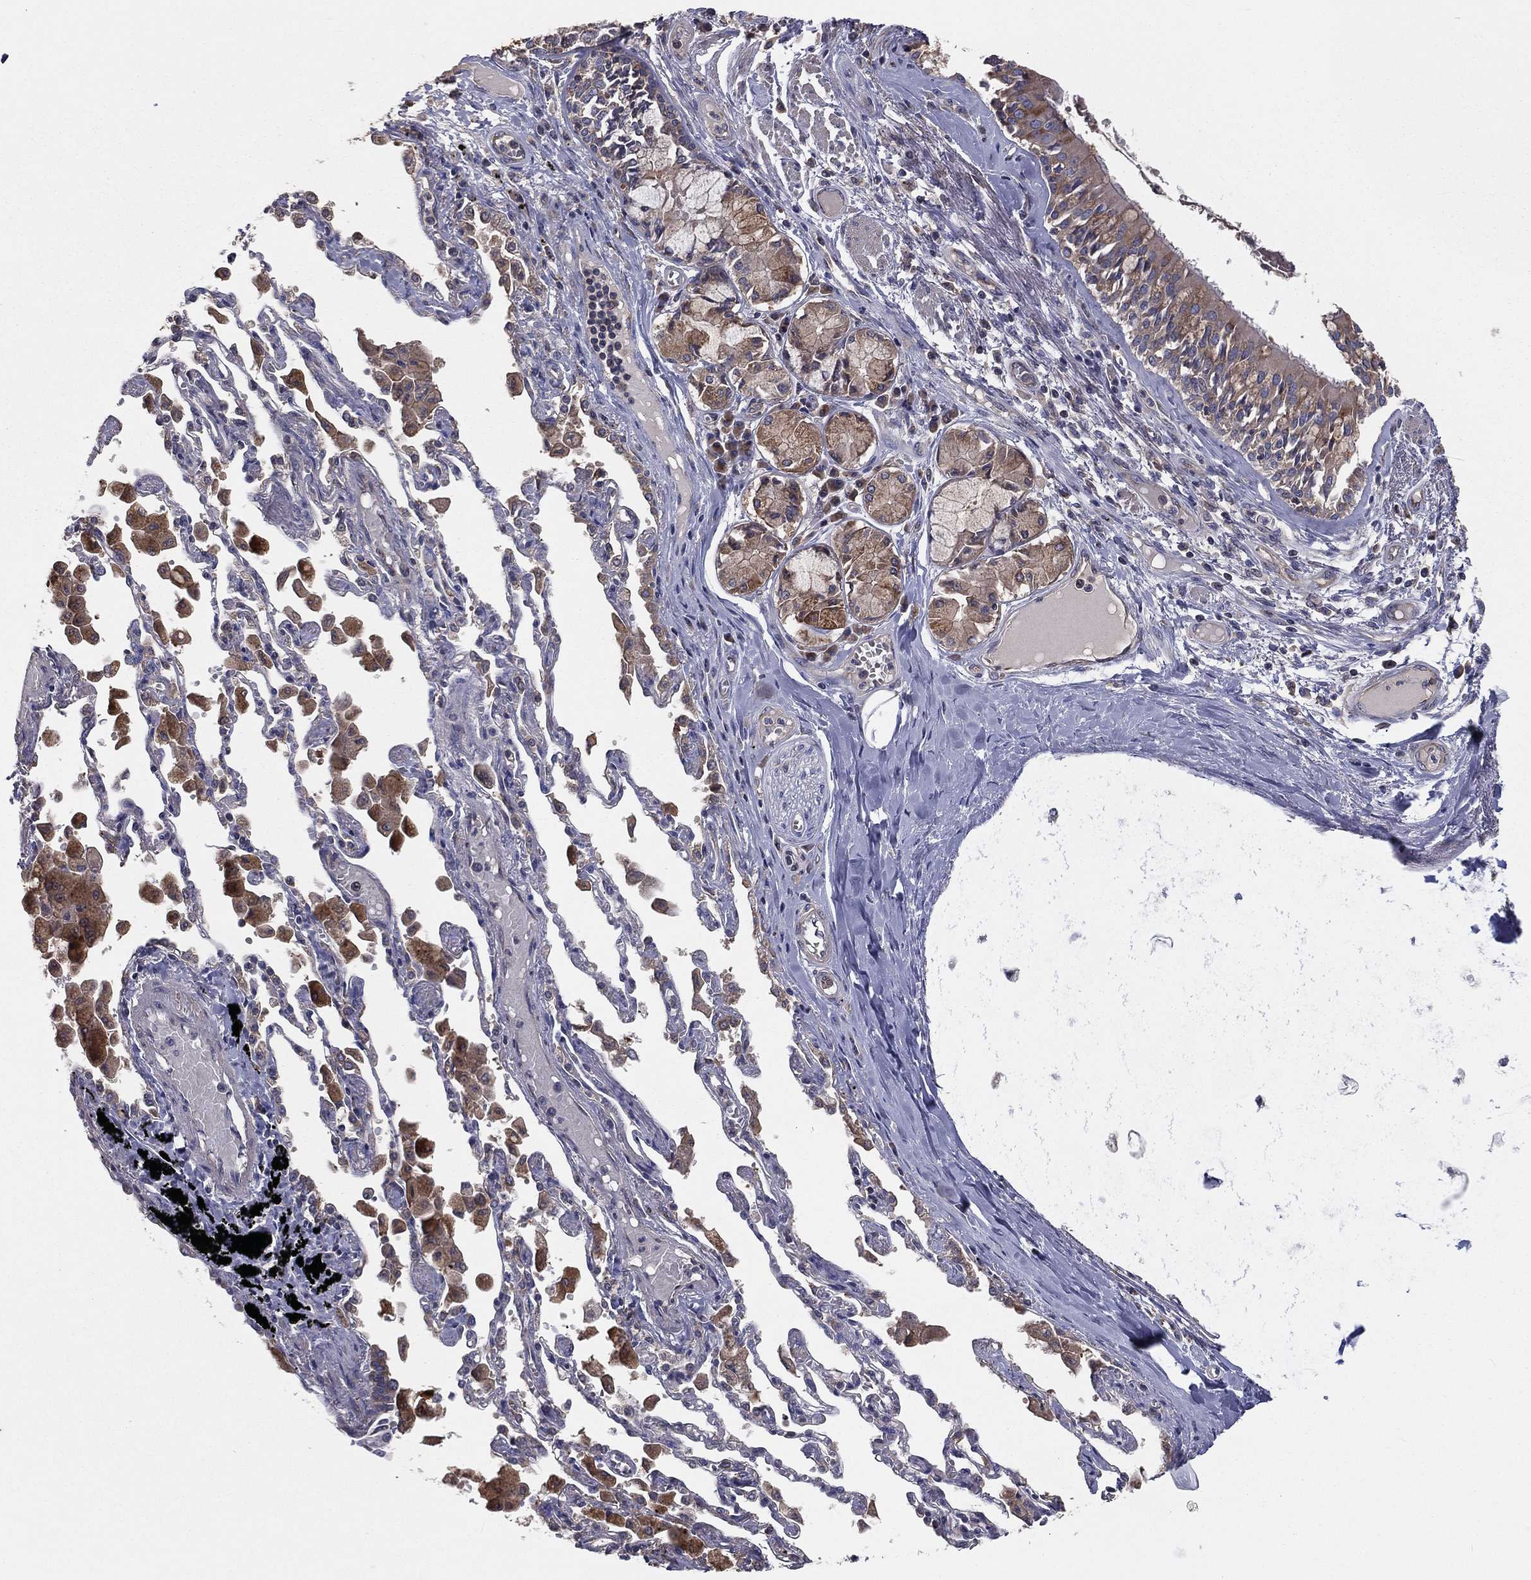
{"staining": {"intensity": "strong", "quantity": ">75%", "location": "cytoplasmic/membranous"}, "tissue": "bronchus", "cell_type": "Respiratory epithelial cells", "image_type": "normal", "snomed": [{"axis": "morphology", "description": "Normal tissue, NOS"}, {"axis": "morphology", "description": "Squamous cell carcinoma, NOS"}, {"axis": "topography", "description": "Cartilage tissue"}, {"axis": "topography", "description": "Bronchus"}, {"axis": "topography", "description": "Lung"}], "caption": "Protein staining by immunohistochemistry (IHC) reveals strong cytoplasmic/membranous positivity in approximately >75% of respiratory epithelial cells in benign bronchus.", "gene": "EIF2B5", "patient": {"sex": "female", "age": 49}}